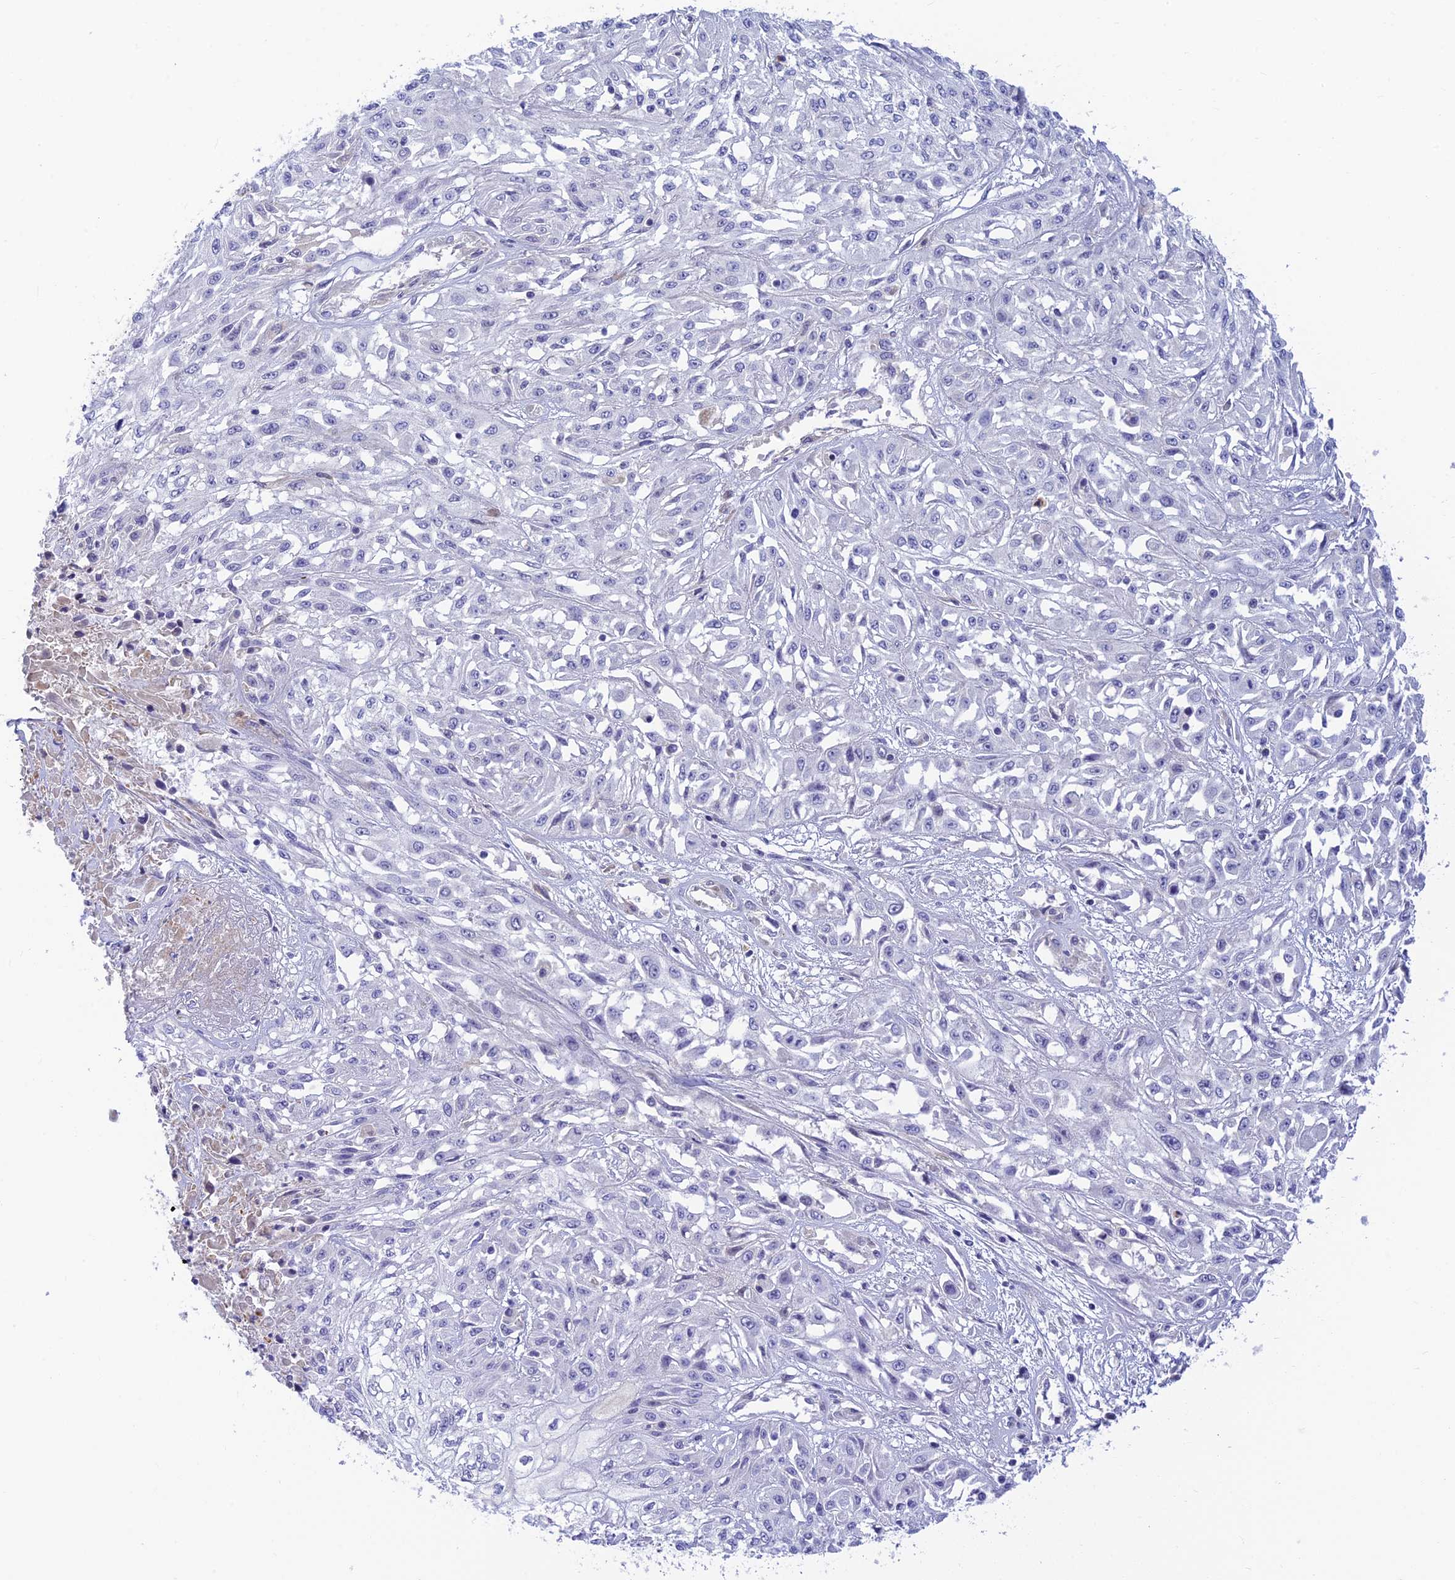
{"staining": {"intensity": "negative", "quantity": "none", "location": "none"}, "tissue": "skin cancer", "cell_type": "Tumor cells", "image_type": "cancer", "snomed": [{"axis": "morphology", "description": "Squamous cell carcinoma, NOS"}, {"axis": "morphology", "description": "Squamous cell carcinoma, metastatic, NOS"}, {"axis": "topography", "description": "Skin"}, {"axis": "topography", "description": "Lymph node"}], "caption": "Immunohistochemistry (IHC) photomicrograph of human skin cancer stained for a protein (brown), which displays no expression in tumor cells.", "gene": "INTS13", "patient": {"sex": "male", "age": 75}}